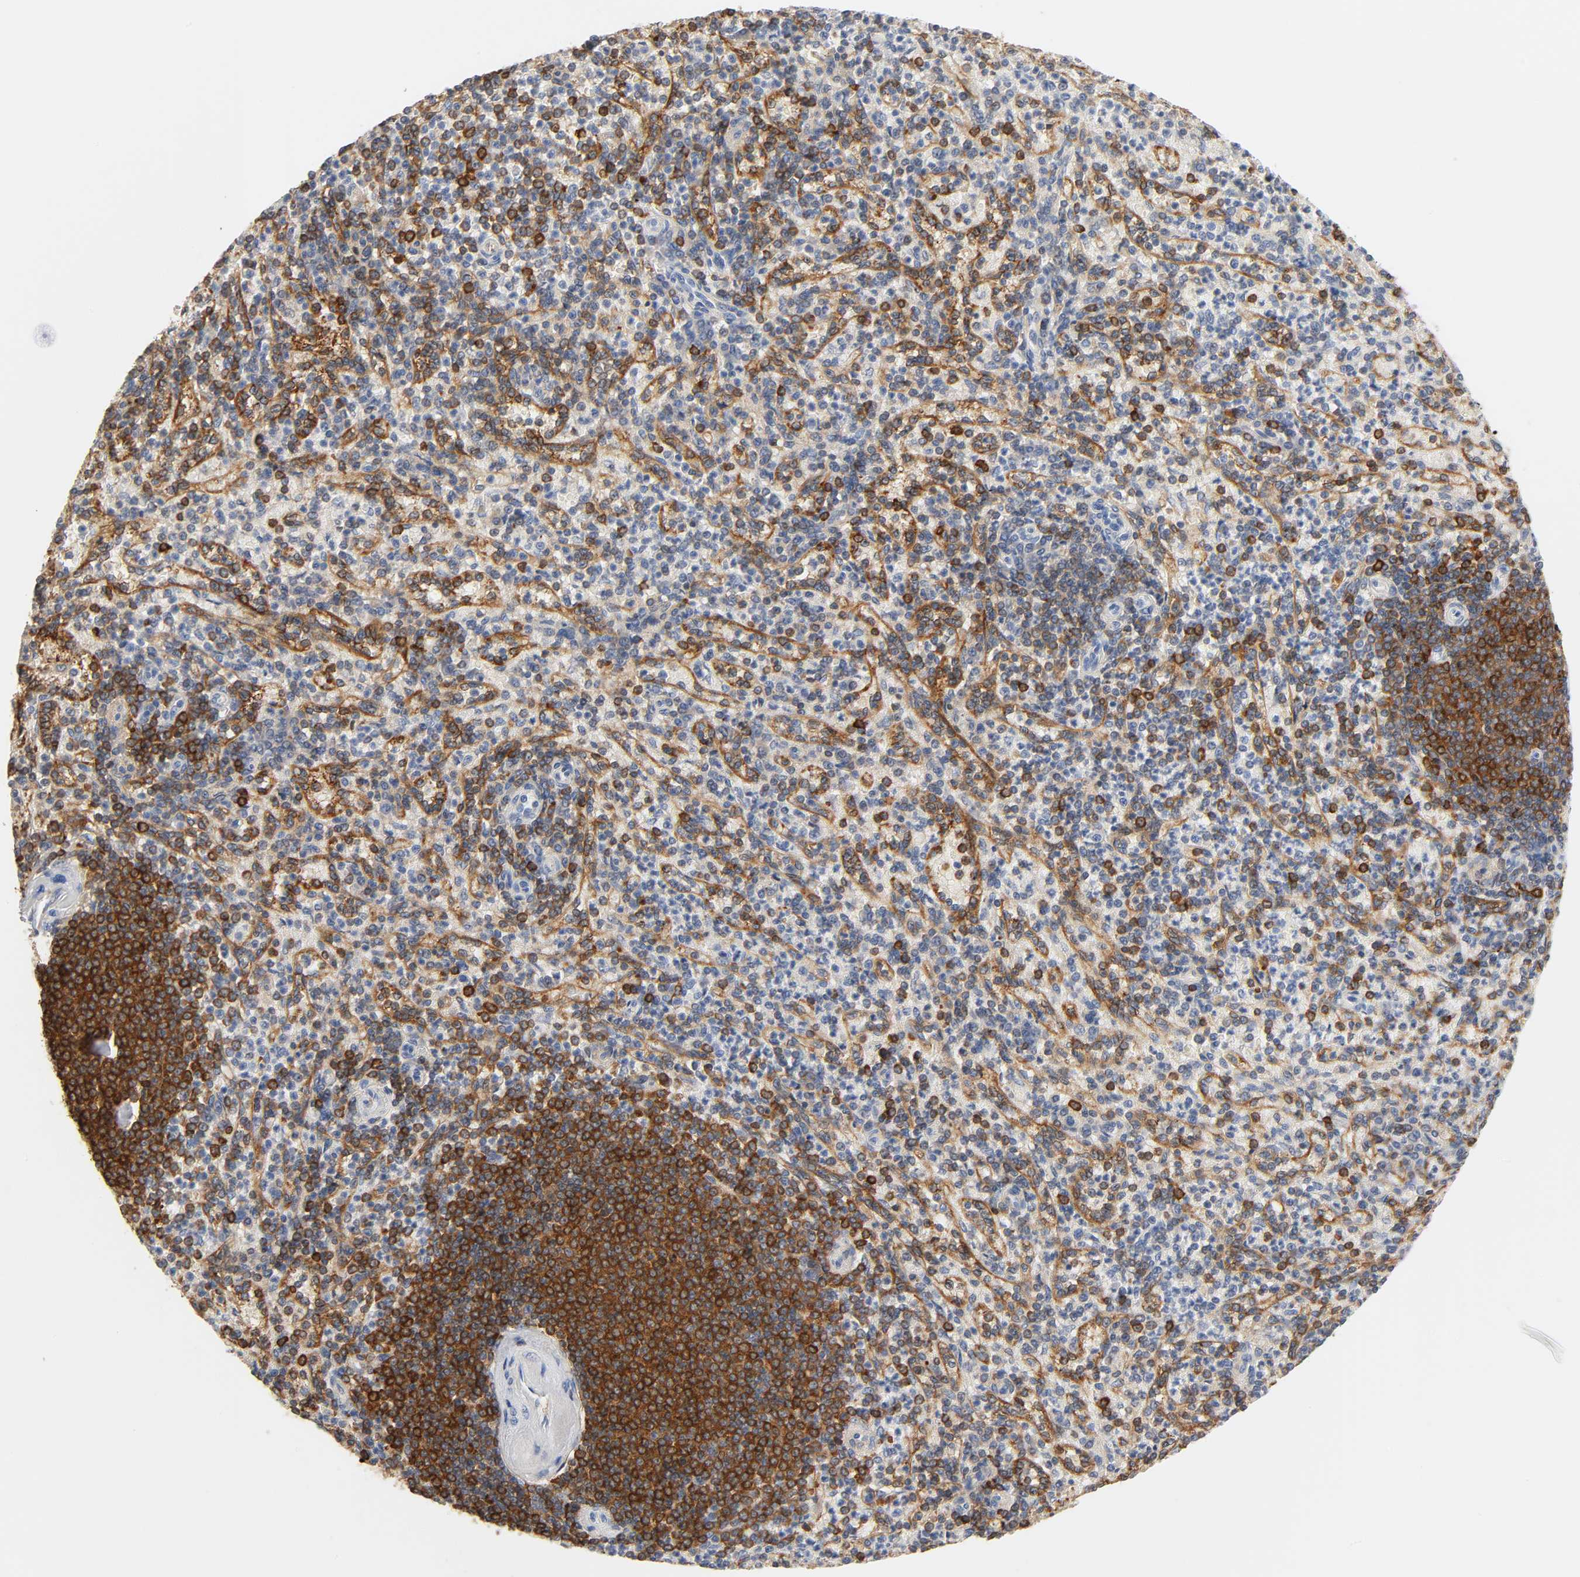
{"staining": {"intensity": "strong", "quantity": "<25%", "location": "cytoplasmic/membranous"}, "tissue": "spleen", "cell_type": "Cells in red pulp", "image_type": "normal", "snomed": [{"axis": "morphology", "description": "Normal tissue, NOS"}, {"axis": "topography", "description": "Spleen"}], "caption": "The immunohistochemical stain labels strong cytoplasmic/membranous positivity in cells in red pulp of unremarkable spleen.", "gene": "BIN1", "patient": {"sex": "female", "age": 74}}